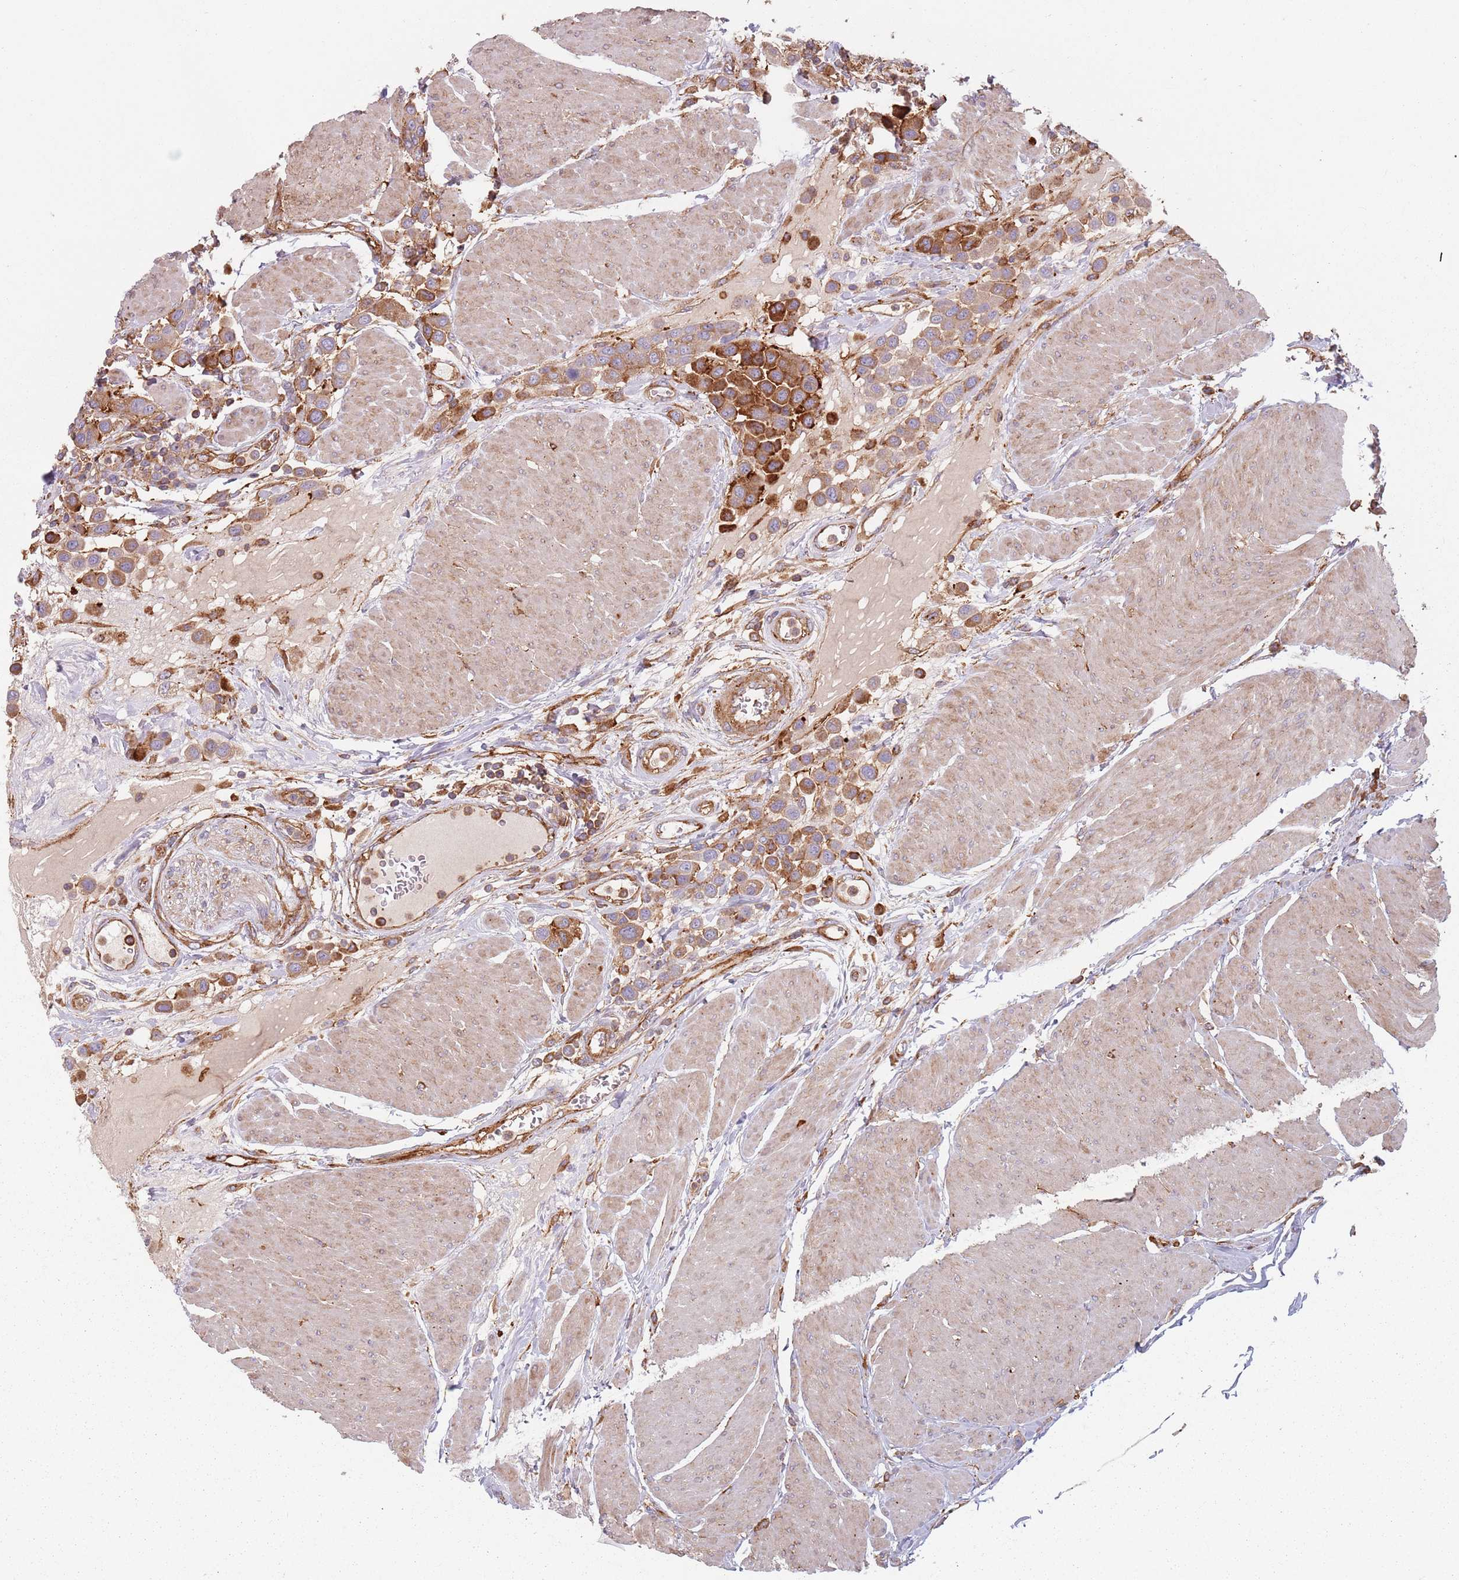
{"staining": {"intensity": "strong", "quantity": ">75%", "location": "cytoplasmic/membranous"}, "tissue": "urothelial cancer", "cell_type": "Tumor cells", "image_type": "cancer", "snomed": [{"axis": "morphology", "description": "Urothelial carcinoma, High grade"}, {"axis": "topography", "description": "Urinary bladder"}], "caption": "Tumor cells reveal high levels of strong cytoplasmic/membranous positivity in about >75% of cells in human urothelial cancer.", "gene": "TPD52L2", "patient": {"sex": "male", "age": 50}}